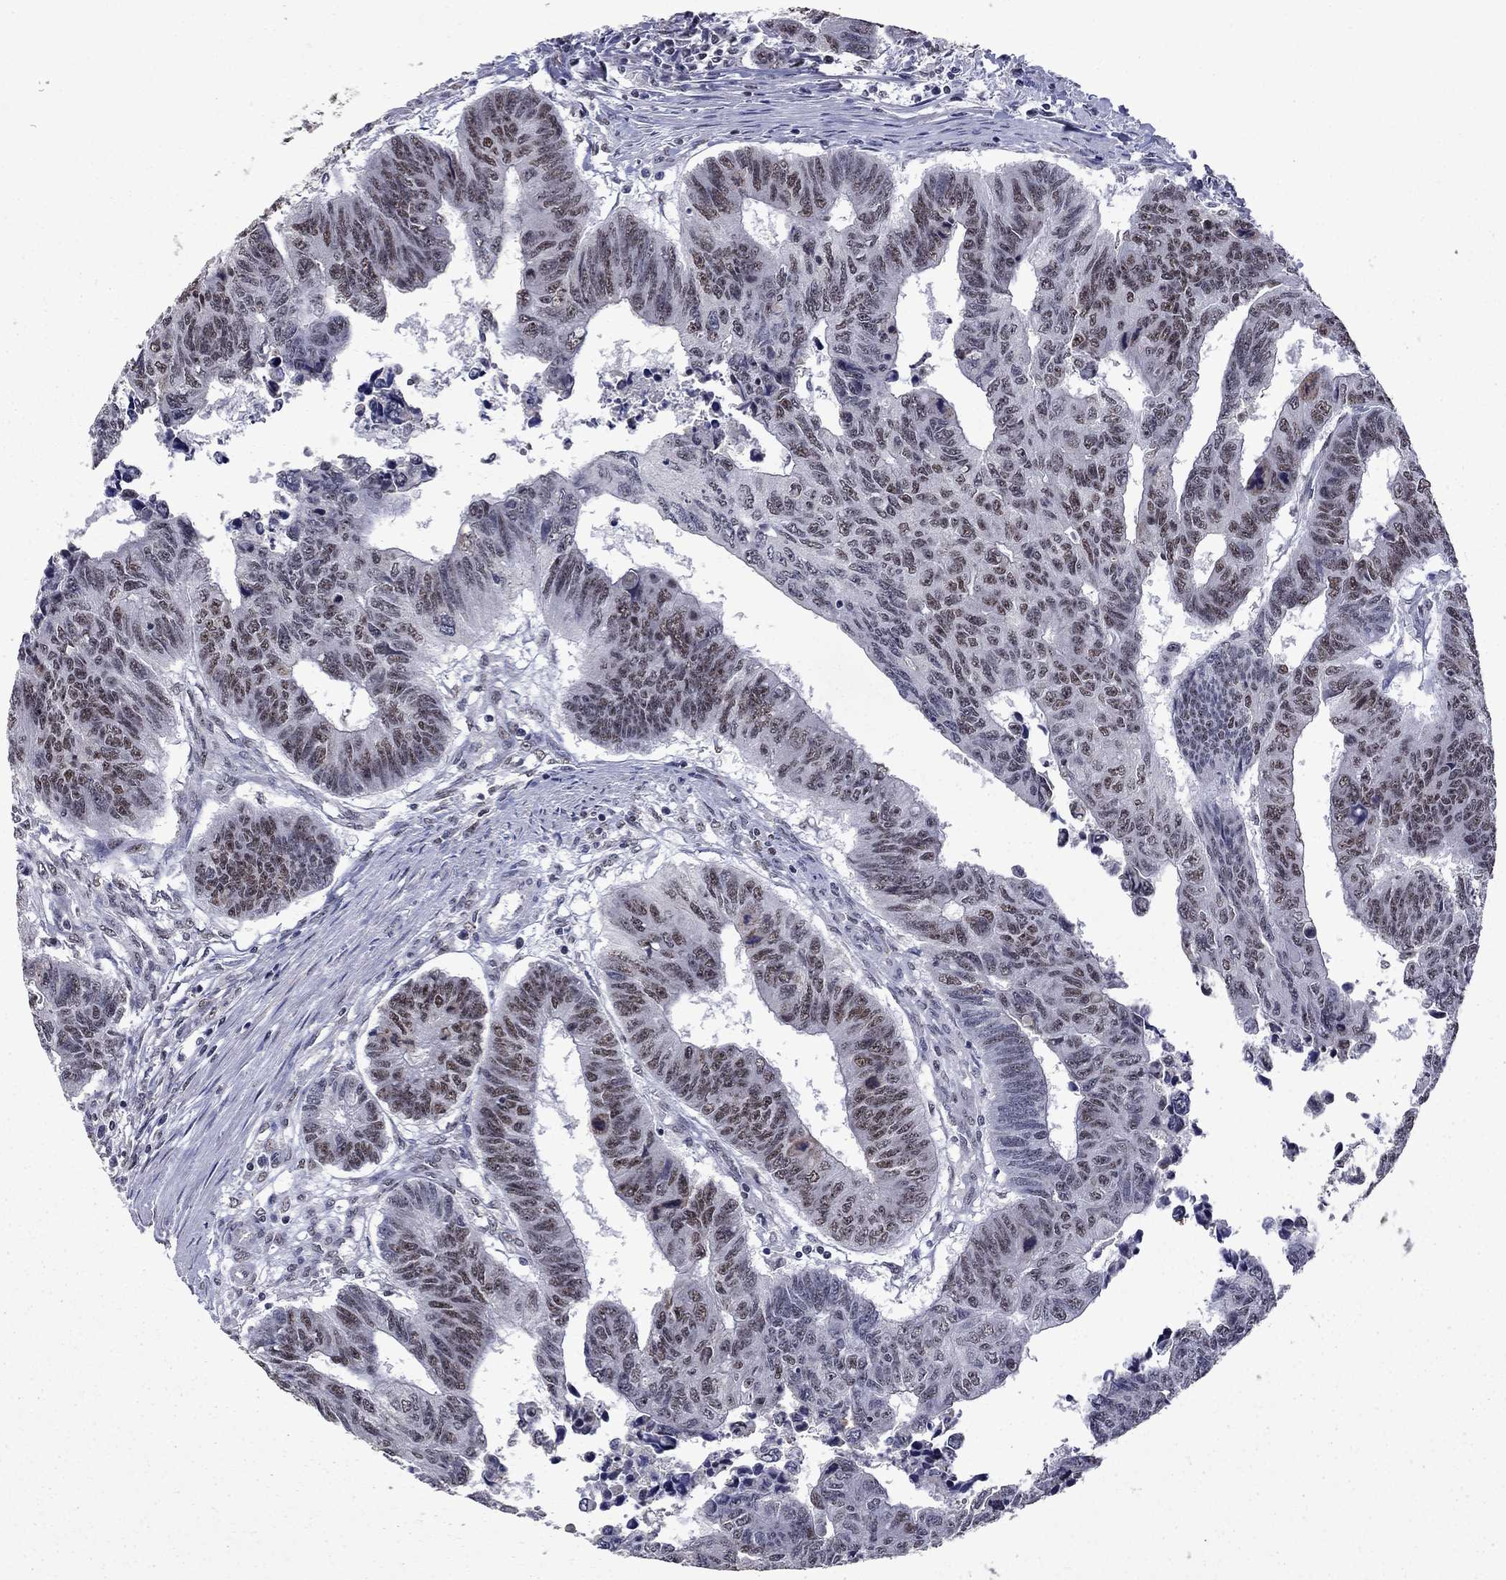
{"staining": {"intensity": "weak", "quantity": "25%-75%", "location": "nuclear"}, "tissue": "colorectal cancer", "cell_type": "Tumor cells", "image_type": "cancer", "snomed": [{"axis": "morphology", "description": "Adenocarcinoma, NOS"}, {"axis": "topography", "description": "Rectum"}], "caption": "Immunohistochemistry histopathology image of neoplastic tissue: human colorectal cancer stained using immunohistochemistry (IHC) exhibits low levels of weak protein expression localized specifically in the nuclear of tumor cells, appearing as a nuclear brown color.", "gene": "SPOUT1", "patient": {"sex": "female", "age": 85}}